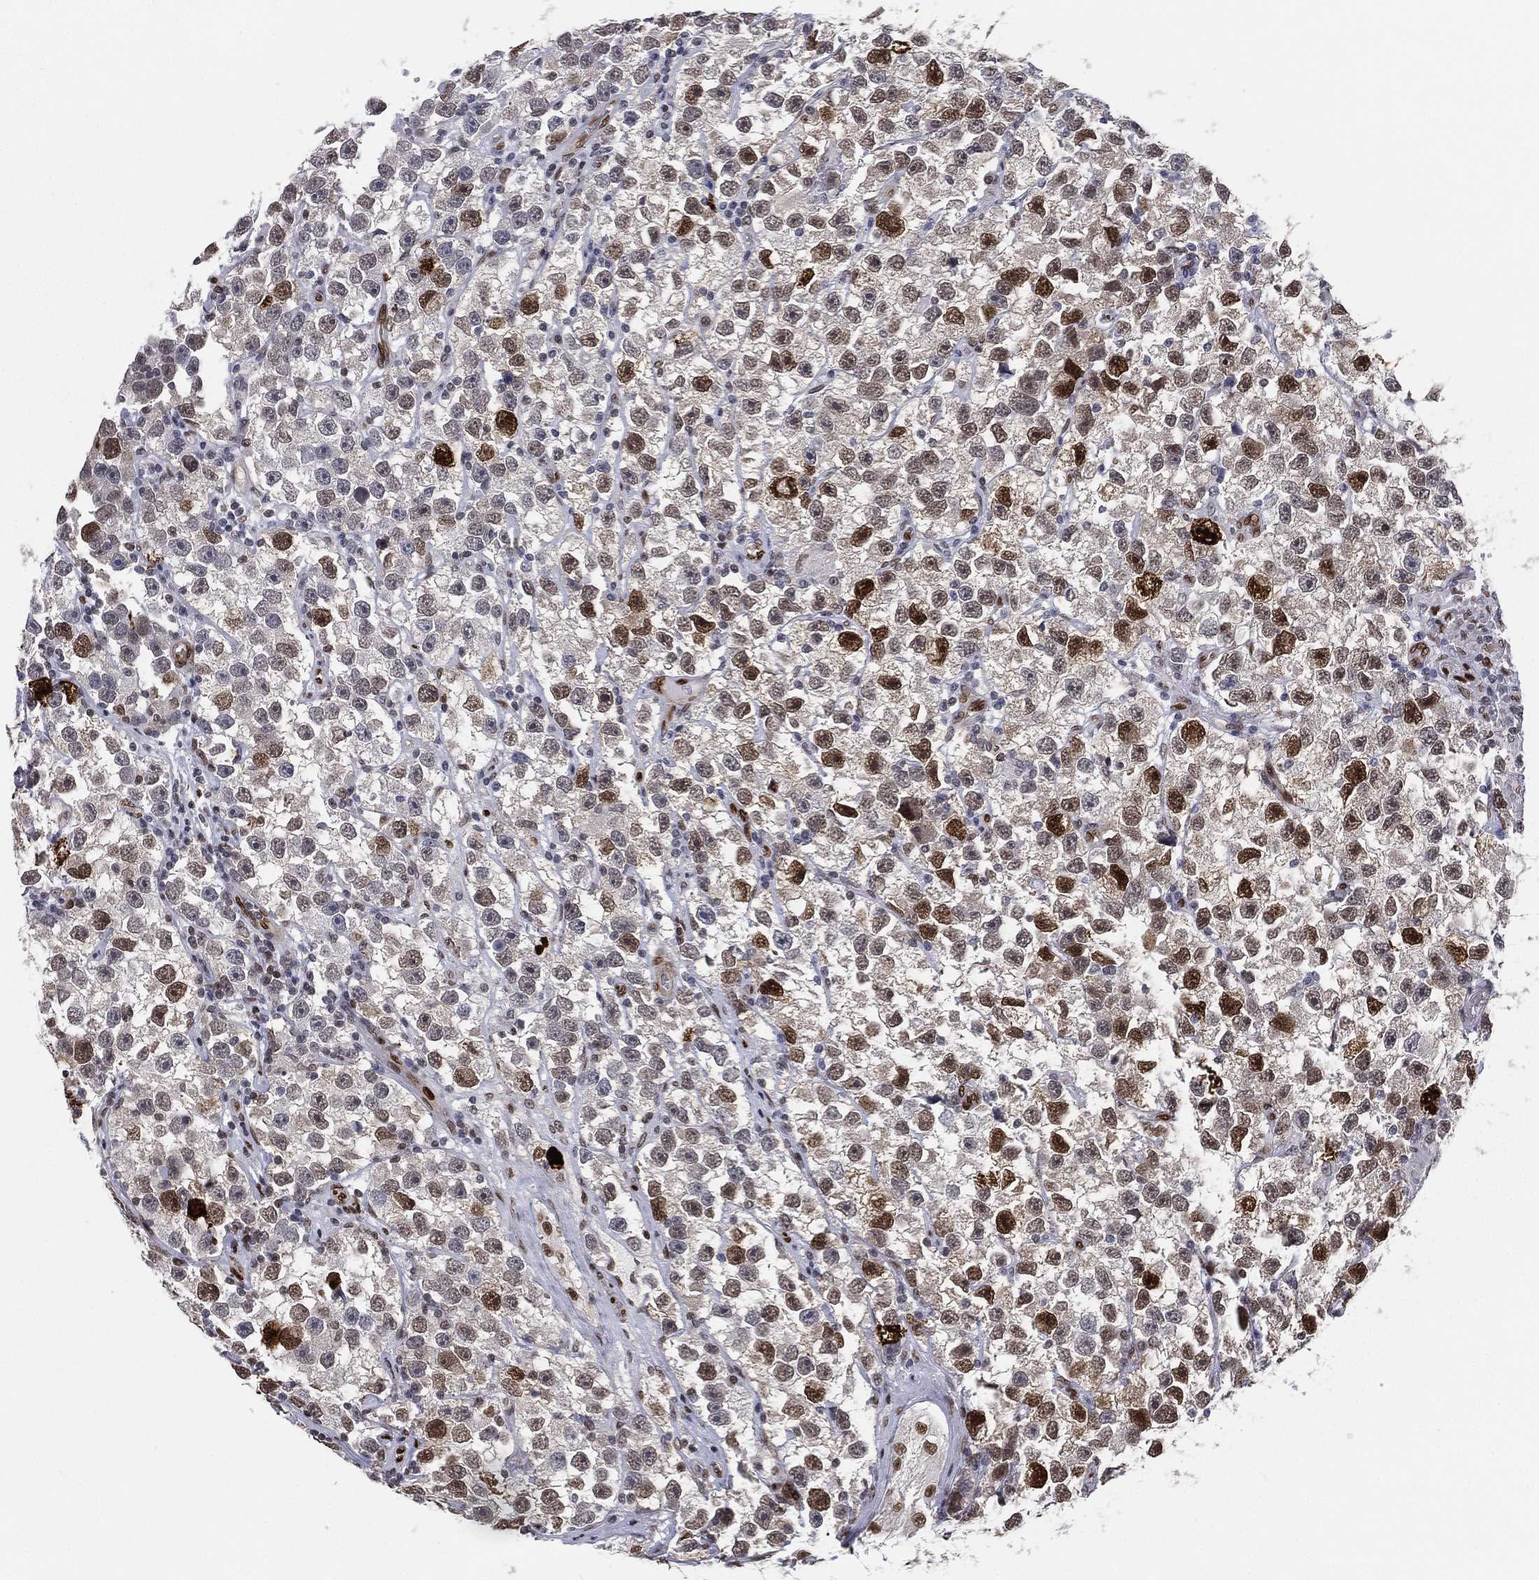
{"staining": {"intensity": "strong", "quantity": "<25%", "location": "nuclear"}, "tissue": "testis cancer", "cell_type": "Tumor cells", "image_type": "cancer", "snomed": [{"axis": "morphology", "description": "Seminoma, NOS"}, {"axis": "topography", "description": "Testis"}], "caption": "The immunohistochemical stain shows strong nuclear positivity in tumor cells of seminoma (testis) tissue.", "gene": "LMNB1", "patient": {"sex": "male", "age": 26}}